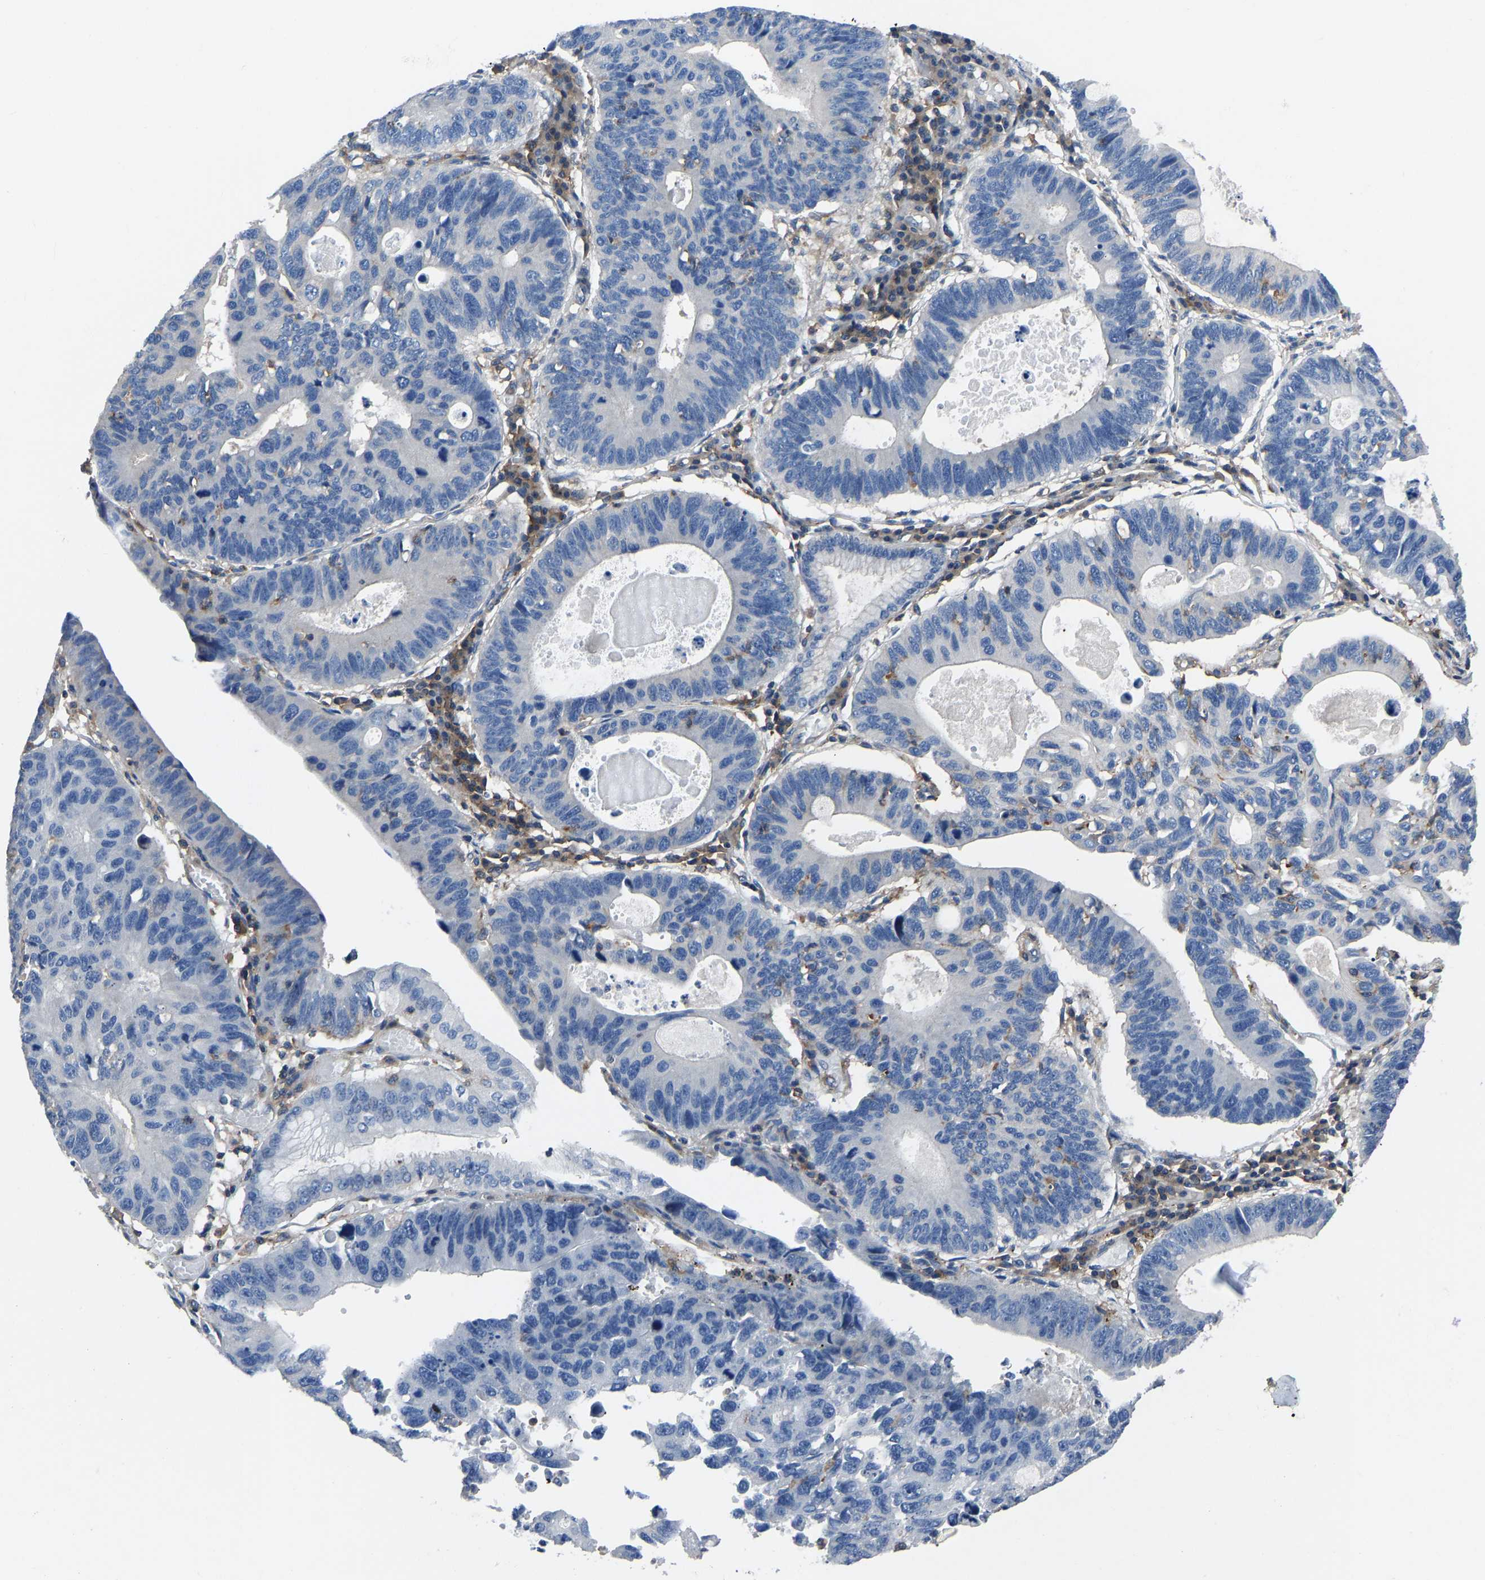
{"staining": {"intensity": "negative", "quantity": "none", "location": "none"}, "tissue": "stomach cancer", "cell_type": "Tumor cells", "image_type": "cancer", "snomed": [{"axis": "morphology", "description": "Adenocarcinoma, NOS"}, {"axis": "topography", "description": "Stomach"}], "caption": "Immunohistochemical staining of human adenocarcinoma (stomach) shows no significant positivity in tumor cells.", "gene": "PRKAR1A", "patient": {"sex": "male", "age": 59}}